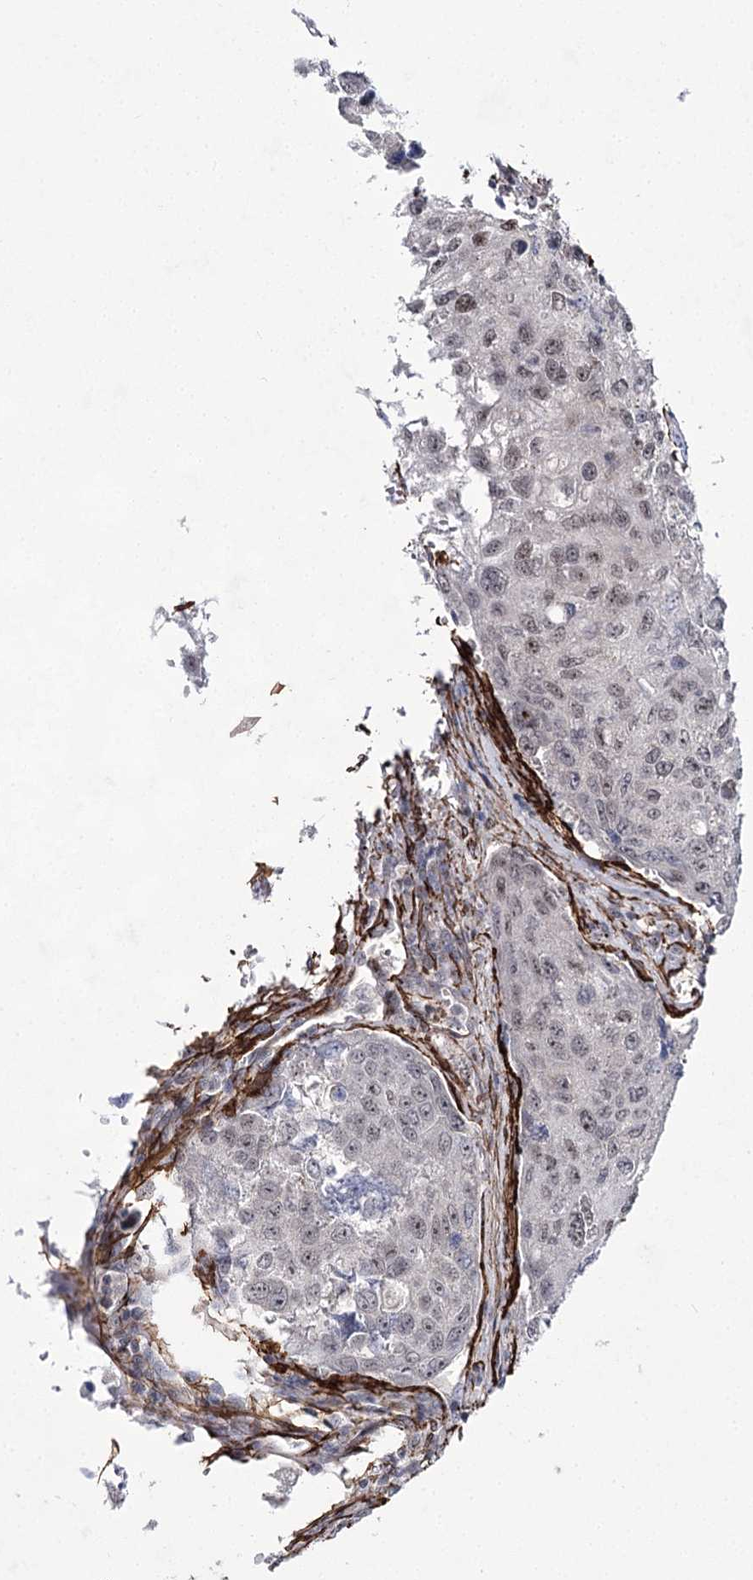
{"staining": {"intensity": "weak", "quantity": "<25%", "location": "nuclear"}, "tissue": "urothelial cancer", "cell_type": "Tumor cells", "image_type": "cancer", "snomed": [{"axis": "morphology", "description": "Urothelial carcinoma, High grade"}, {"axis": "topography", "description": "Lymph node"}, {"axis": "topography", "description": "Urinary bladder"}], "caption": "Histopathology image shows no protein positivity in tumor cells of high-grade urothelial carcinoma tissue.", "gene": "CWF19L1", "patient": {"sex": "male", "age": 51}}